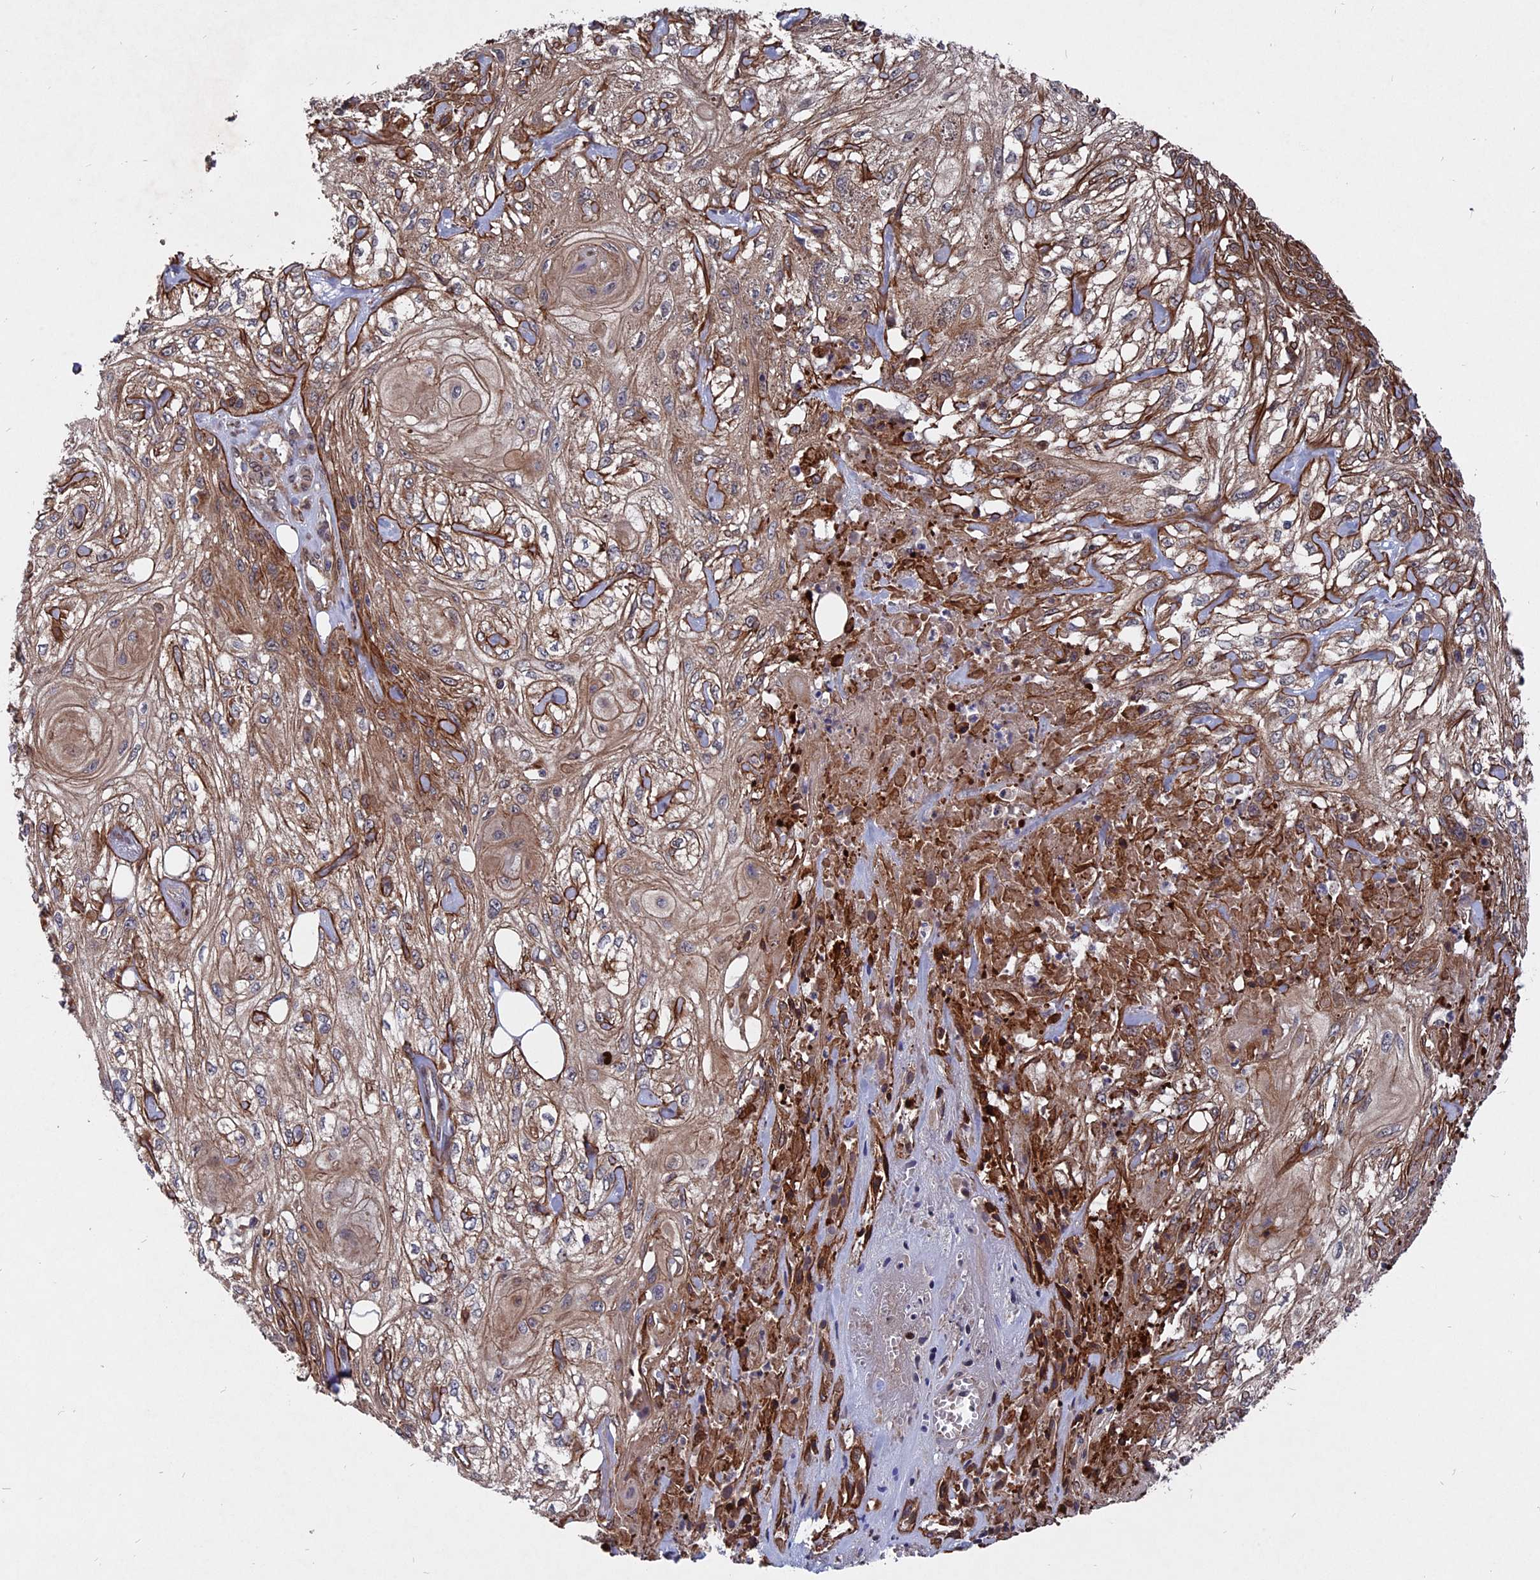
{"staining": {"intensity": "moderate", "quantity": "25%-75%", "location": "cytoplasmic/membranous"}, "tissue": "skin cancer", "cell_type": "Tumor cells", "image_type": "cancer", "snomed": [{"axis": "morphology", "description": "Squamous cell carcinoma, NOS"}, {"axis": "morphology", "description": "Squamous cell carcinoma, metastatic, NOS"}, {"axis": "topography", "description": "Skin"}, {"axis": "topography", "description": "Lymph node"}], "caption": "Moderate cytoplasmic/membranous expression is seen in about 25%-75% of tumor cells in skin cancer.", "gene": "NOSIP", "patient": {"sex": "male", "age": 75}}